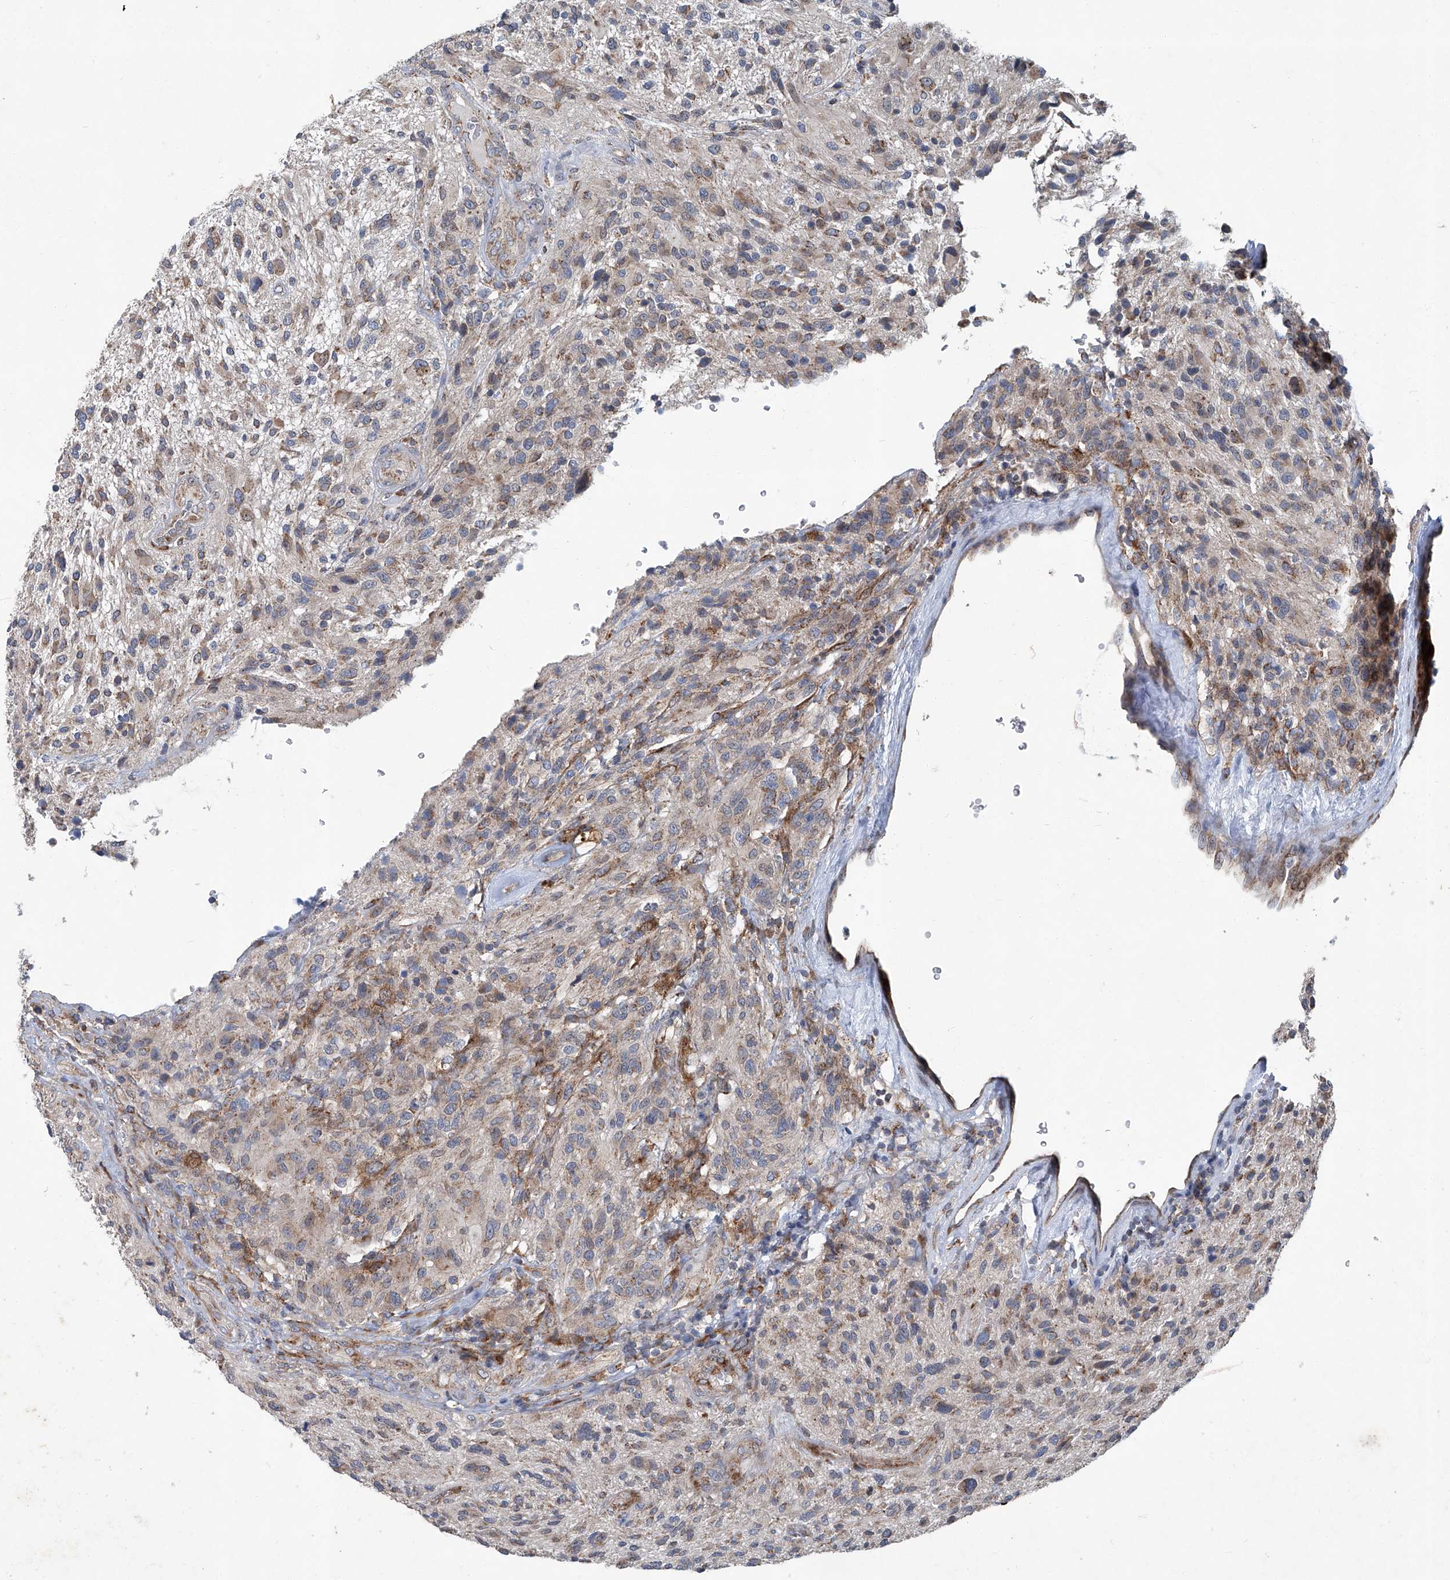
{"staining": {"intensity": "weak", "quantity": ">75%", "location": "cytoplasmic/membranous"}, "tissue": "glioma", "cell_type": "Tumor cells", "image_type": "cancer", "snomed": [{"axis": "morphology", "description": "Glioma, malignant, High grade"}, {"axis": "topography", "description": "Brain"}], "caption": "Human high-grade glioma (malignant) stained with a protein marker displays weak staining in tumor cells.", "gene": "GPR132", "patient": {"sex": "male", "age": 47}}